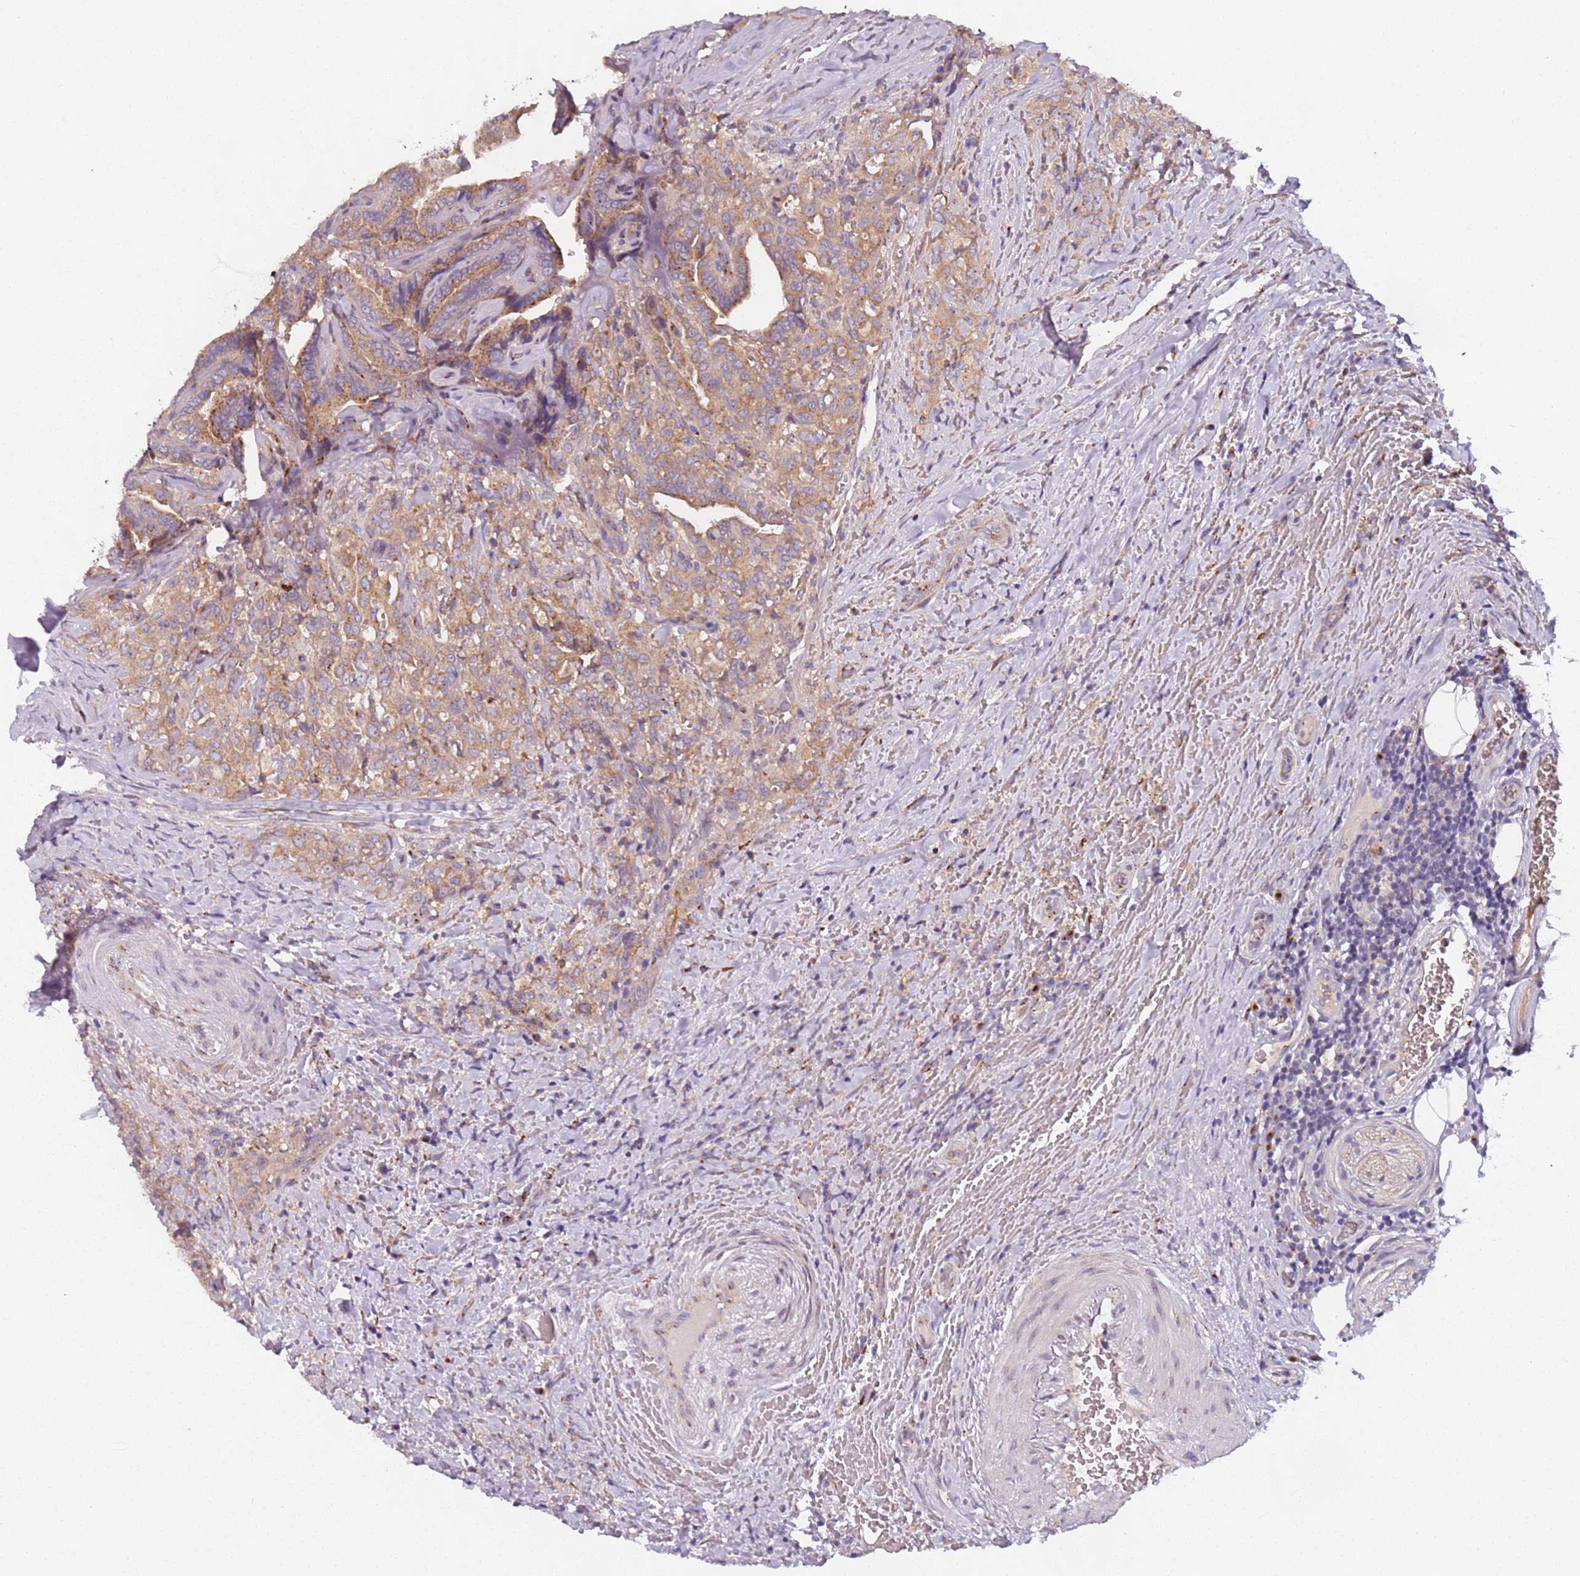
{"staining": {"intensity": "moderate", "quantity": ">75%", "location": "cytoplasmic/membranous"}, "tissue": "thyroid cancer", "cell_type": "Tumor cells", "image_type": "cancer", "snomed": [{"axis": "morphology", "description": "Papillary adenocarcinoma, NOS"}, {"axis": "topography", "description": "Thyroid gland"}], "caption": "IHC staining of thyroid cancer (papillary adenocarcinoma), which displays medium levels of moderate cytoplasmic/membranous expression in approximately >75% of tumor cells indicating moderate cytoplasmic/membranous protein staining. The staining was performed using DAB (brown) for protein detection and nuclei were counterstained in hematoxylin (blue).", "gene": "AKTIP", "patient": {"sex": "male", "age": 61}}